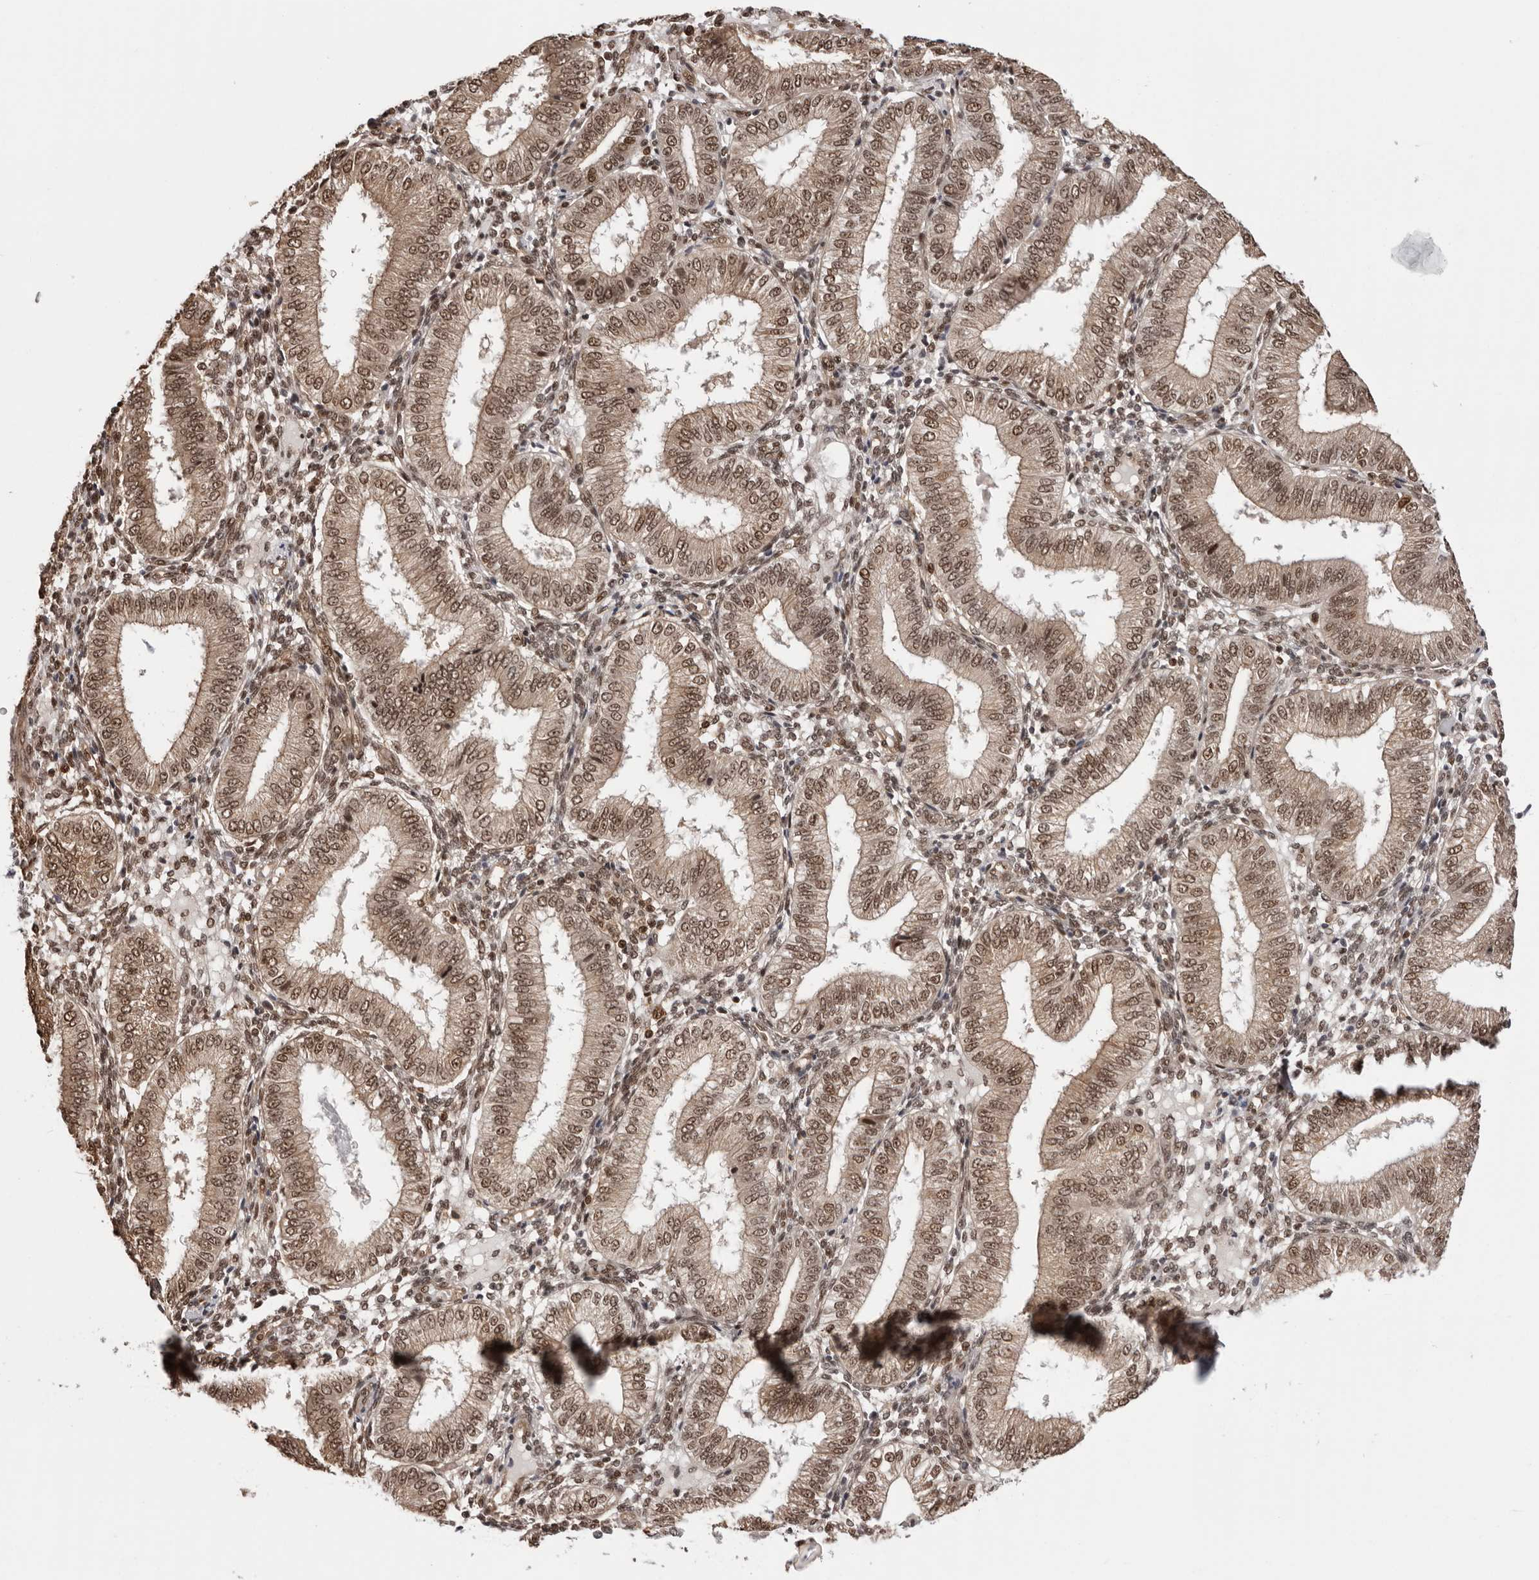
{"staining": {"intensity": "moderate", "quantity": ">75%", "location": "nuclear"}, "tissue": "endometrium", "cell_type": "Cells in endometrial stroma", "image_type": "normal", "snomed": [{"axis": "morphology", "description": "Normal tissue, NOS"}, {"axis": "topography", "description": "Endometrium"}], "caption": "A photomicrograph of endometrium stained for a protein demonstrates moderate nuclear brown staining in cells in endometrial stroma.", "gene": "SDE2", "patient": {"sex": "female", "age": 39}}